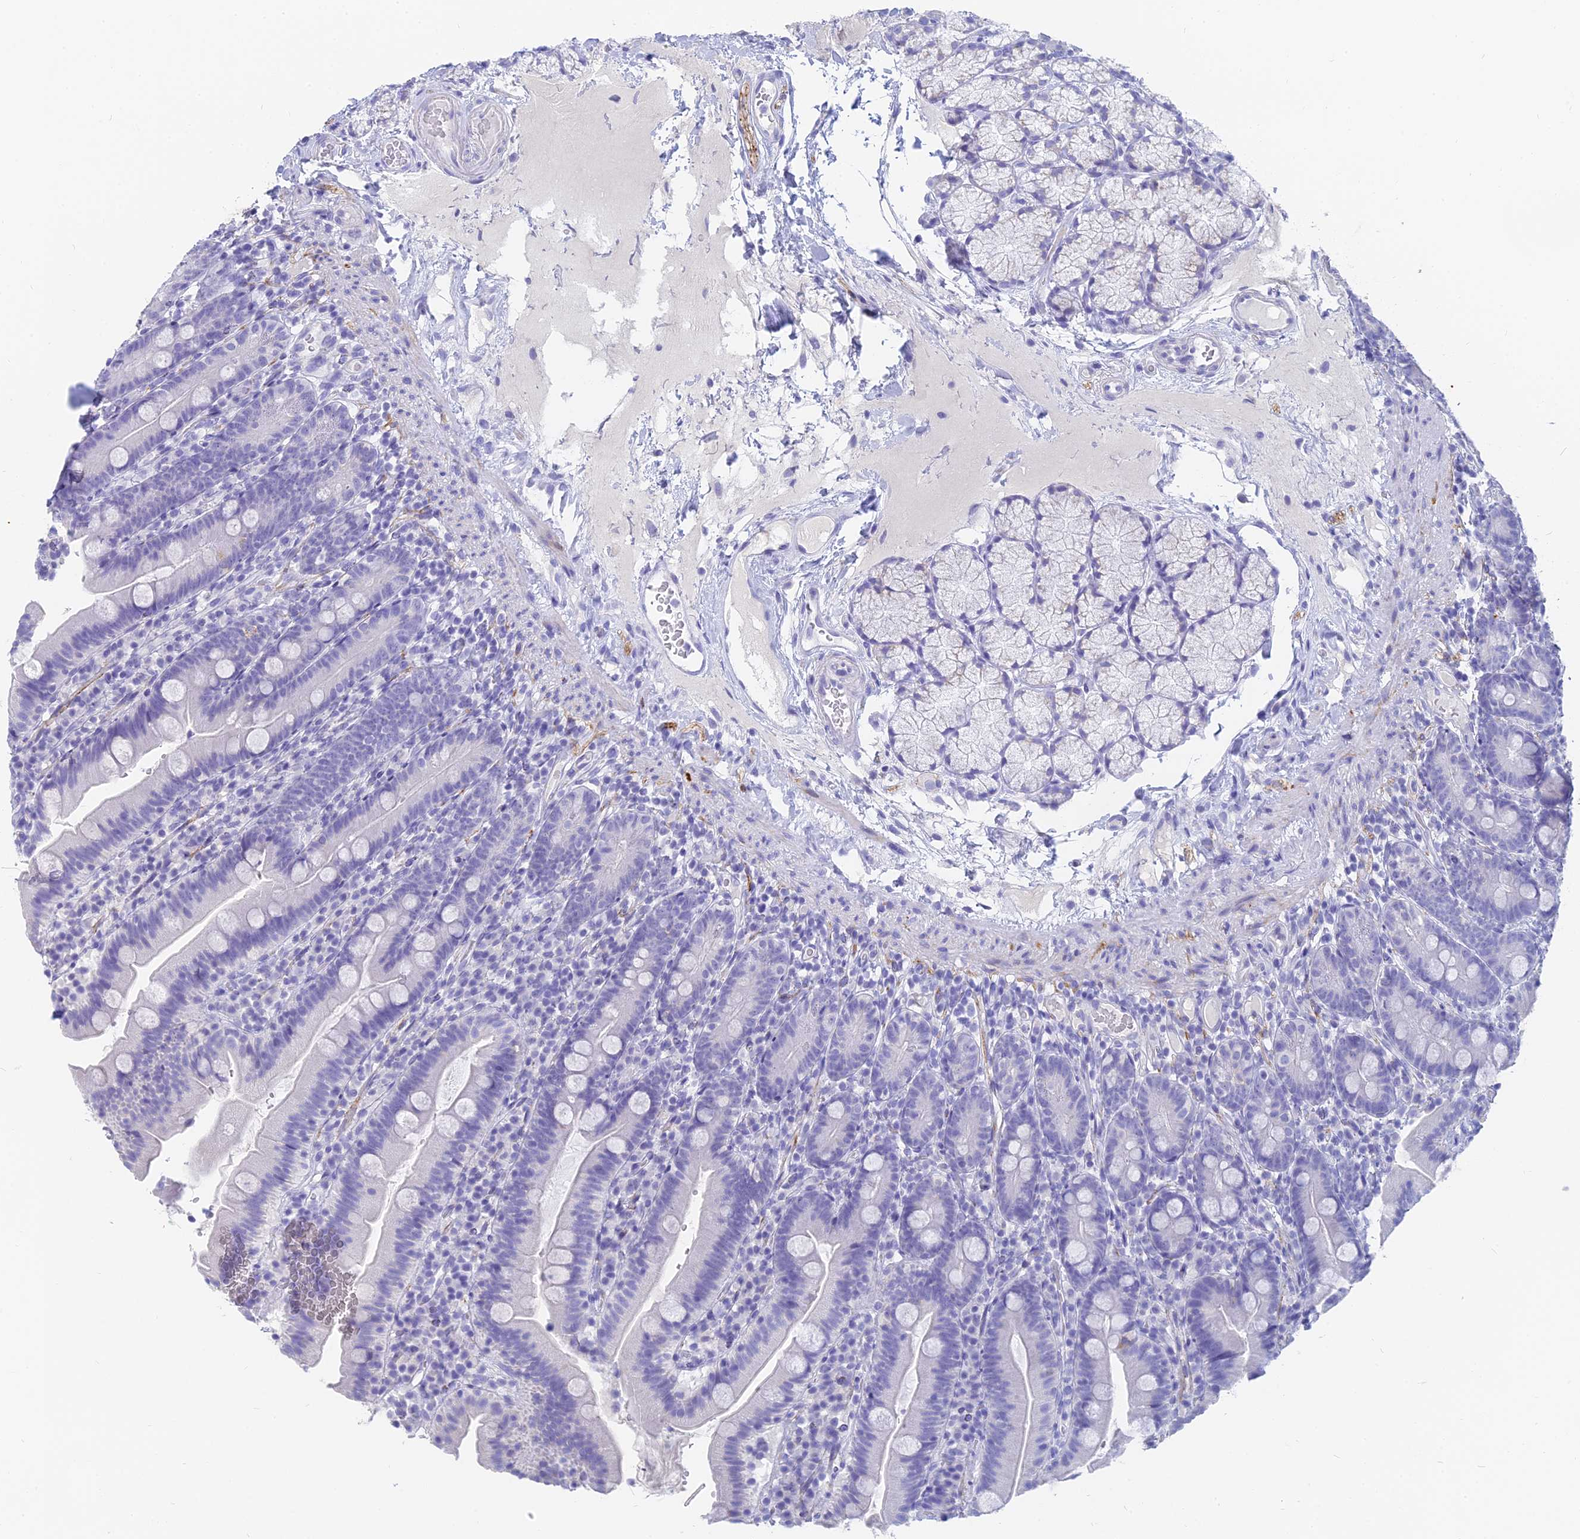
{"staining": {"intensity": "negative", "quantity": "none", "location": "none"}, "tissue": "duodenum", "cell_type": "Glandular cells", "image_type": "normal", "snomed": [{"axis": "morphology", "description": "Normal tissue, NOS"}, {"axis": "topography", "description": "Duodenum"}], "caption": "The micrograph demonstrates no significant expression in glandular cells of duodenum.", "gene": "SLC36A2", "patient": {"sex": "female", "age": 67}}